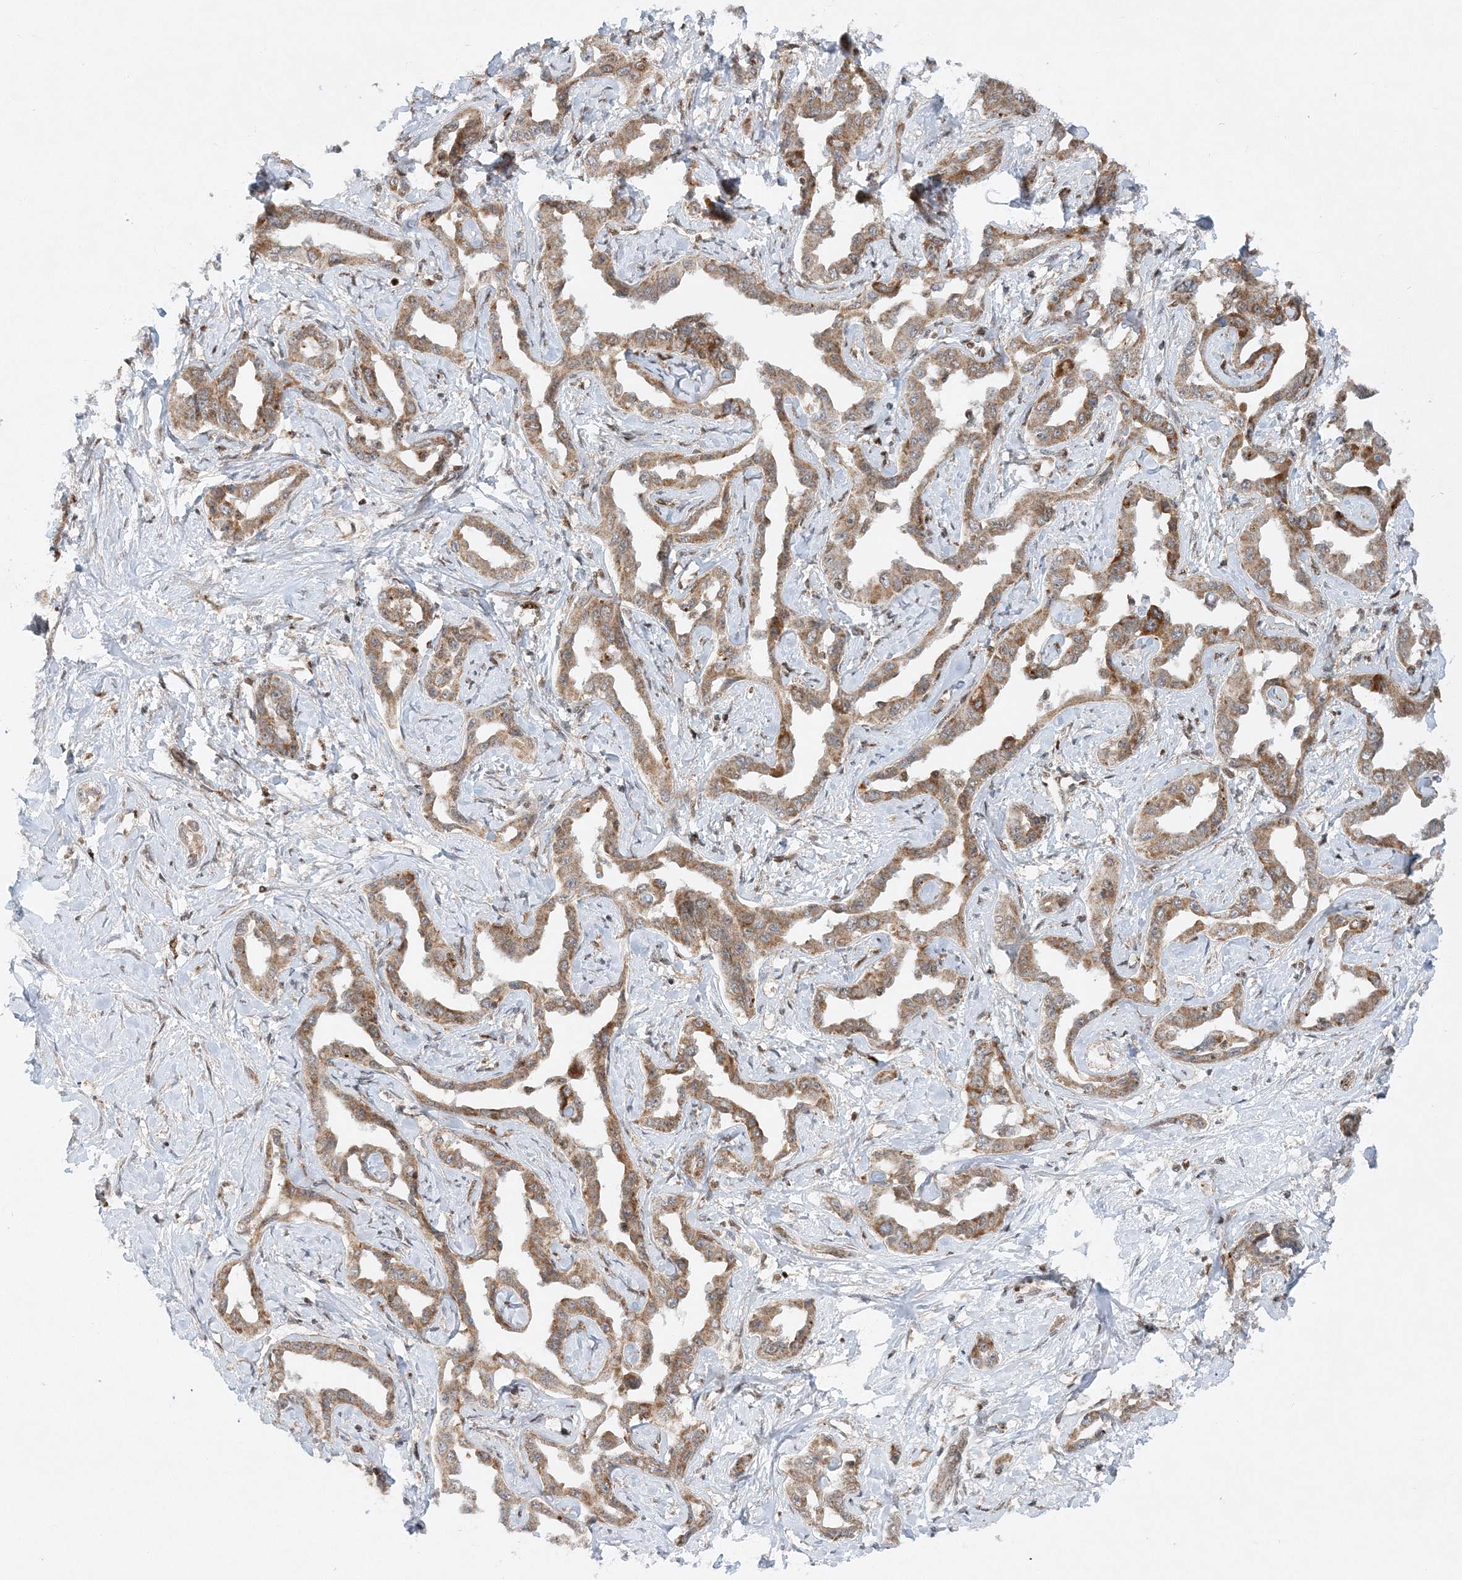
{"staining": {"intensity": "moderate", "quantity": ">75%", "location": "cytoplasmic/membranous"}, "tissue": "liver cancer", "cell_type": "Tumor cells", "image_type": "cancer", "snomed": [{"axis": "morphology", "description": "Cholangiocarcinoma"}, {"axis": "topography", "description": "Liver"}], "caption": "This image reveals liver cancer (cholangiocarcinoma) stained with IHC to label a protein in brown. The cytoplasmic/membranous of tumor cells show moderate positivity for the protein. Nuclei are counter-stained blue.", "gene": "RAB11FIP2", "patient": {"sex": "male", "age": 59}}